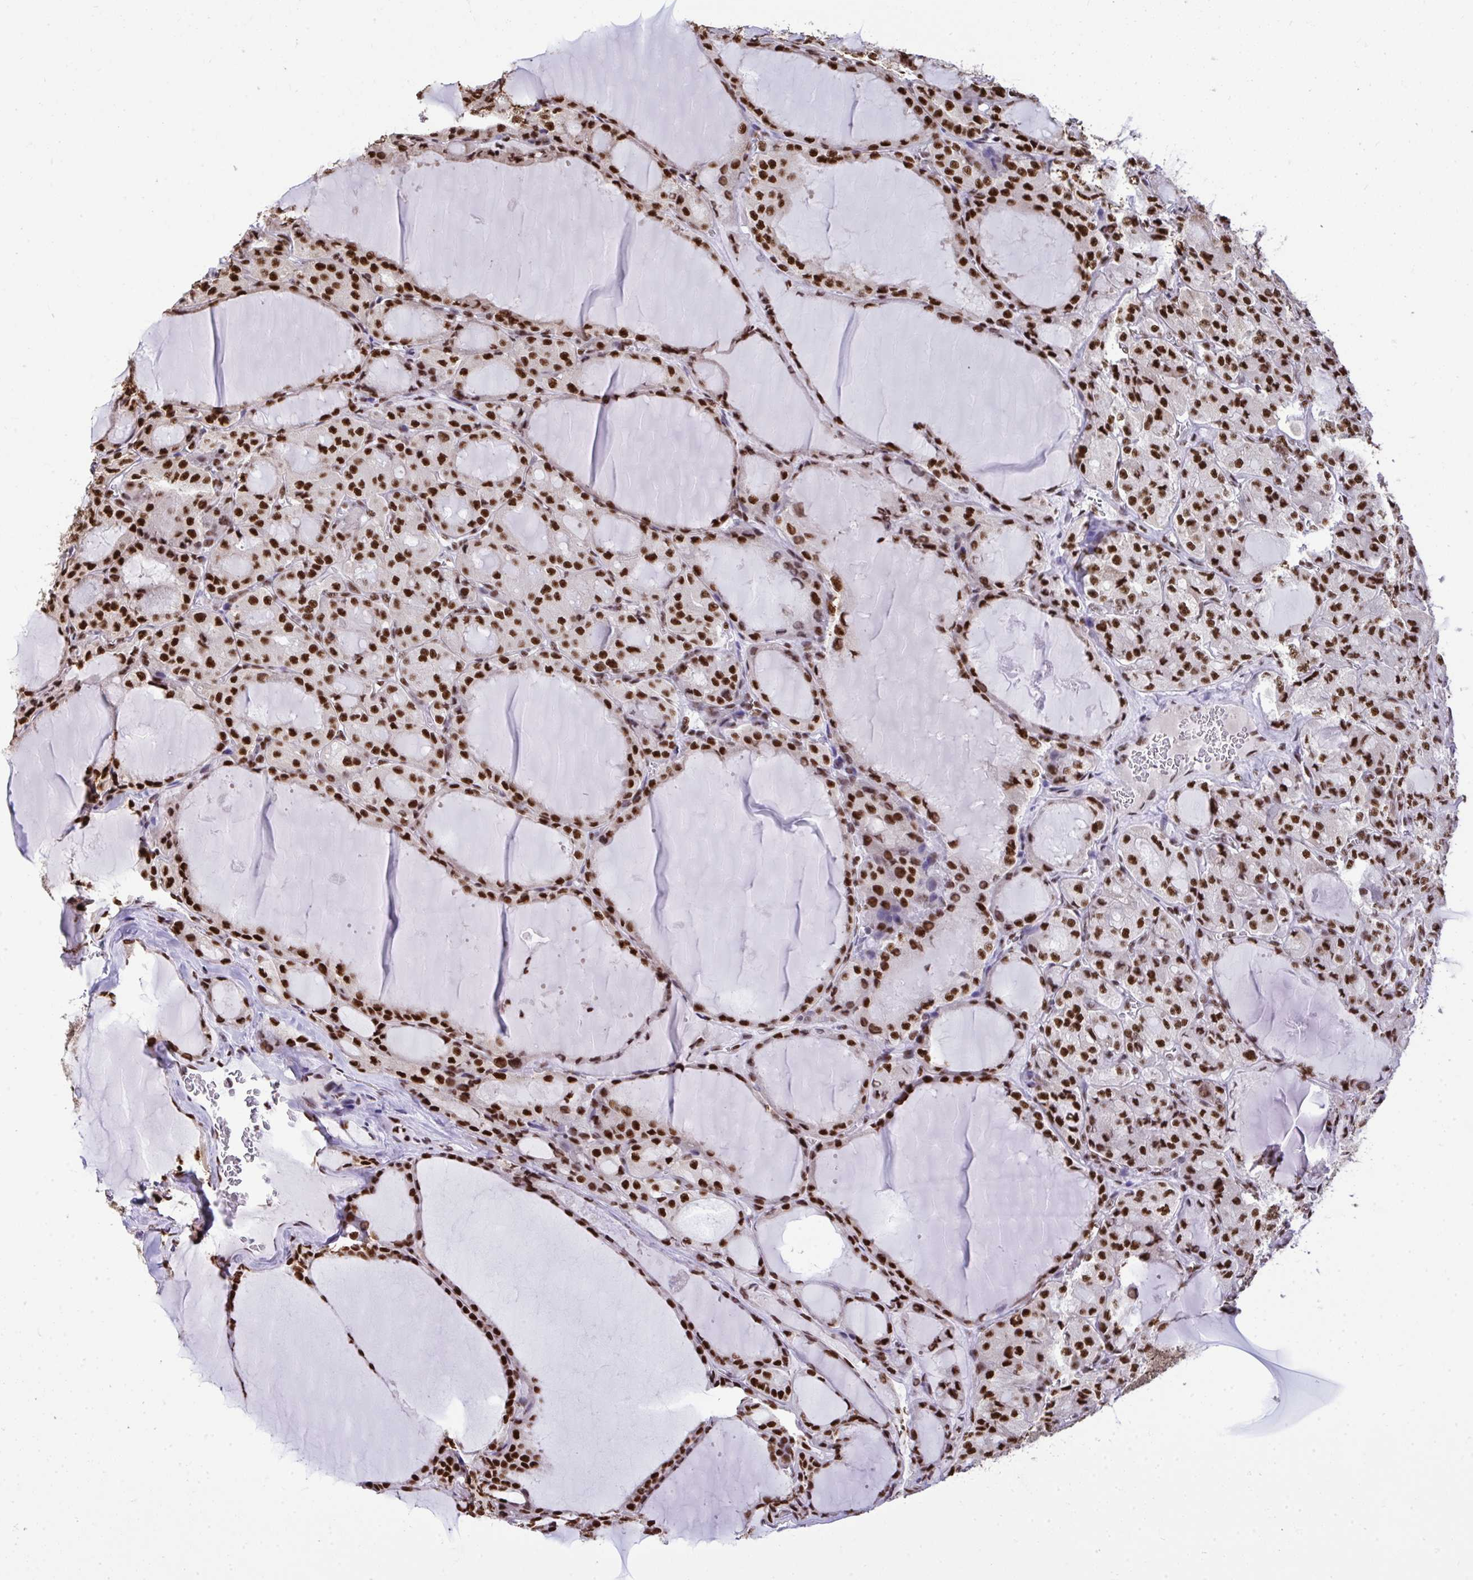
{"staining": {"intensity": "strong", "quantity": ">75%", "location": "nuclear"}, "tissue": "thyroid cancer", "cell_type": "Tumor cells", "image_type": "cancer", "snomed": [{"axis": "morphology", "description": "Papillary adenocarcinoma, NOS"}, {"axis": "topography", "description": "Thyroid gland"}], "caption": "This histopathology image shows IHC staining of human thyroid cancer (papillary adenocarcinoma), with high strong nuclear expression in approximately >75% of tumor cells.", "gene": "PRPF19", "patient": {"sex": "male", "age": 87}}